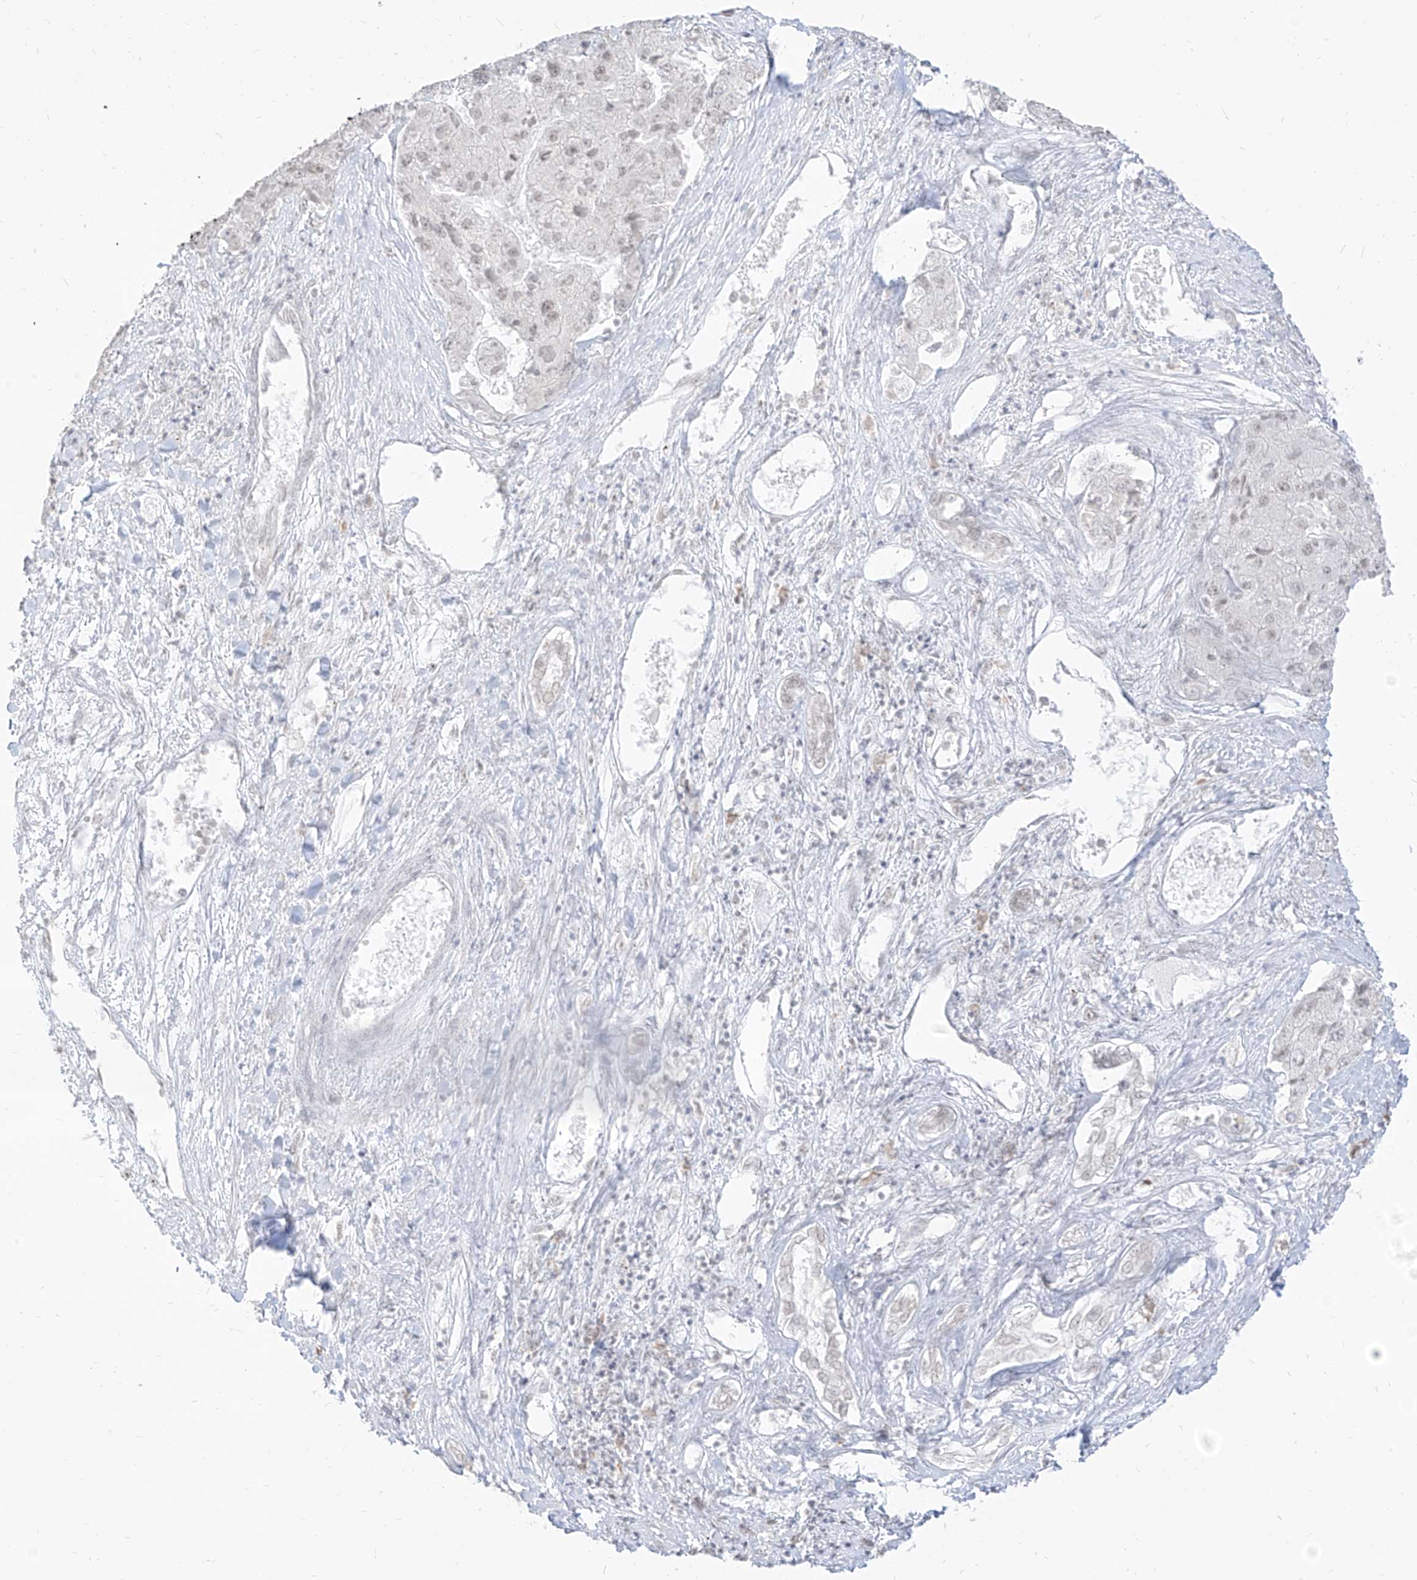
{"staining": {"intensity": "negative", "quantity": "none", "location": "none"}, "tissue": "liver cancer", "cell_type": "Tumor cells", "image_type": "cancer", "snomed": [{"axis": "morphology", "description": "Carcinoma, Hepatocellular, NOS"}, {"axis": "topography", "description": "Liver"}], "caption": "The immunohistochemistry (IHC) histopathology image has no significant expression in tumor cells of liver cancer tissue.", "gene": "SUPT5H", "patient": {"sex": "female", "age": 73}}